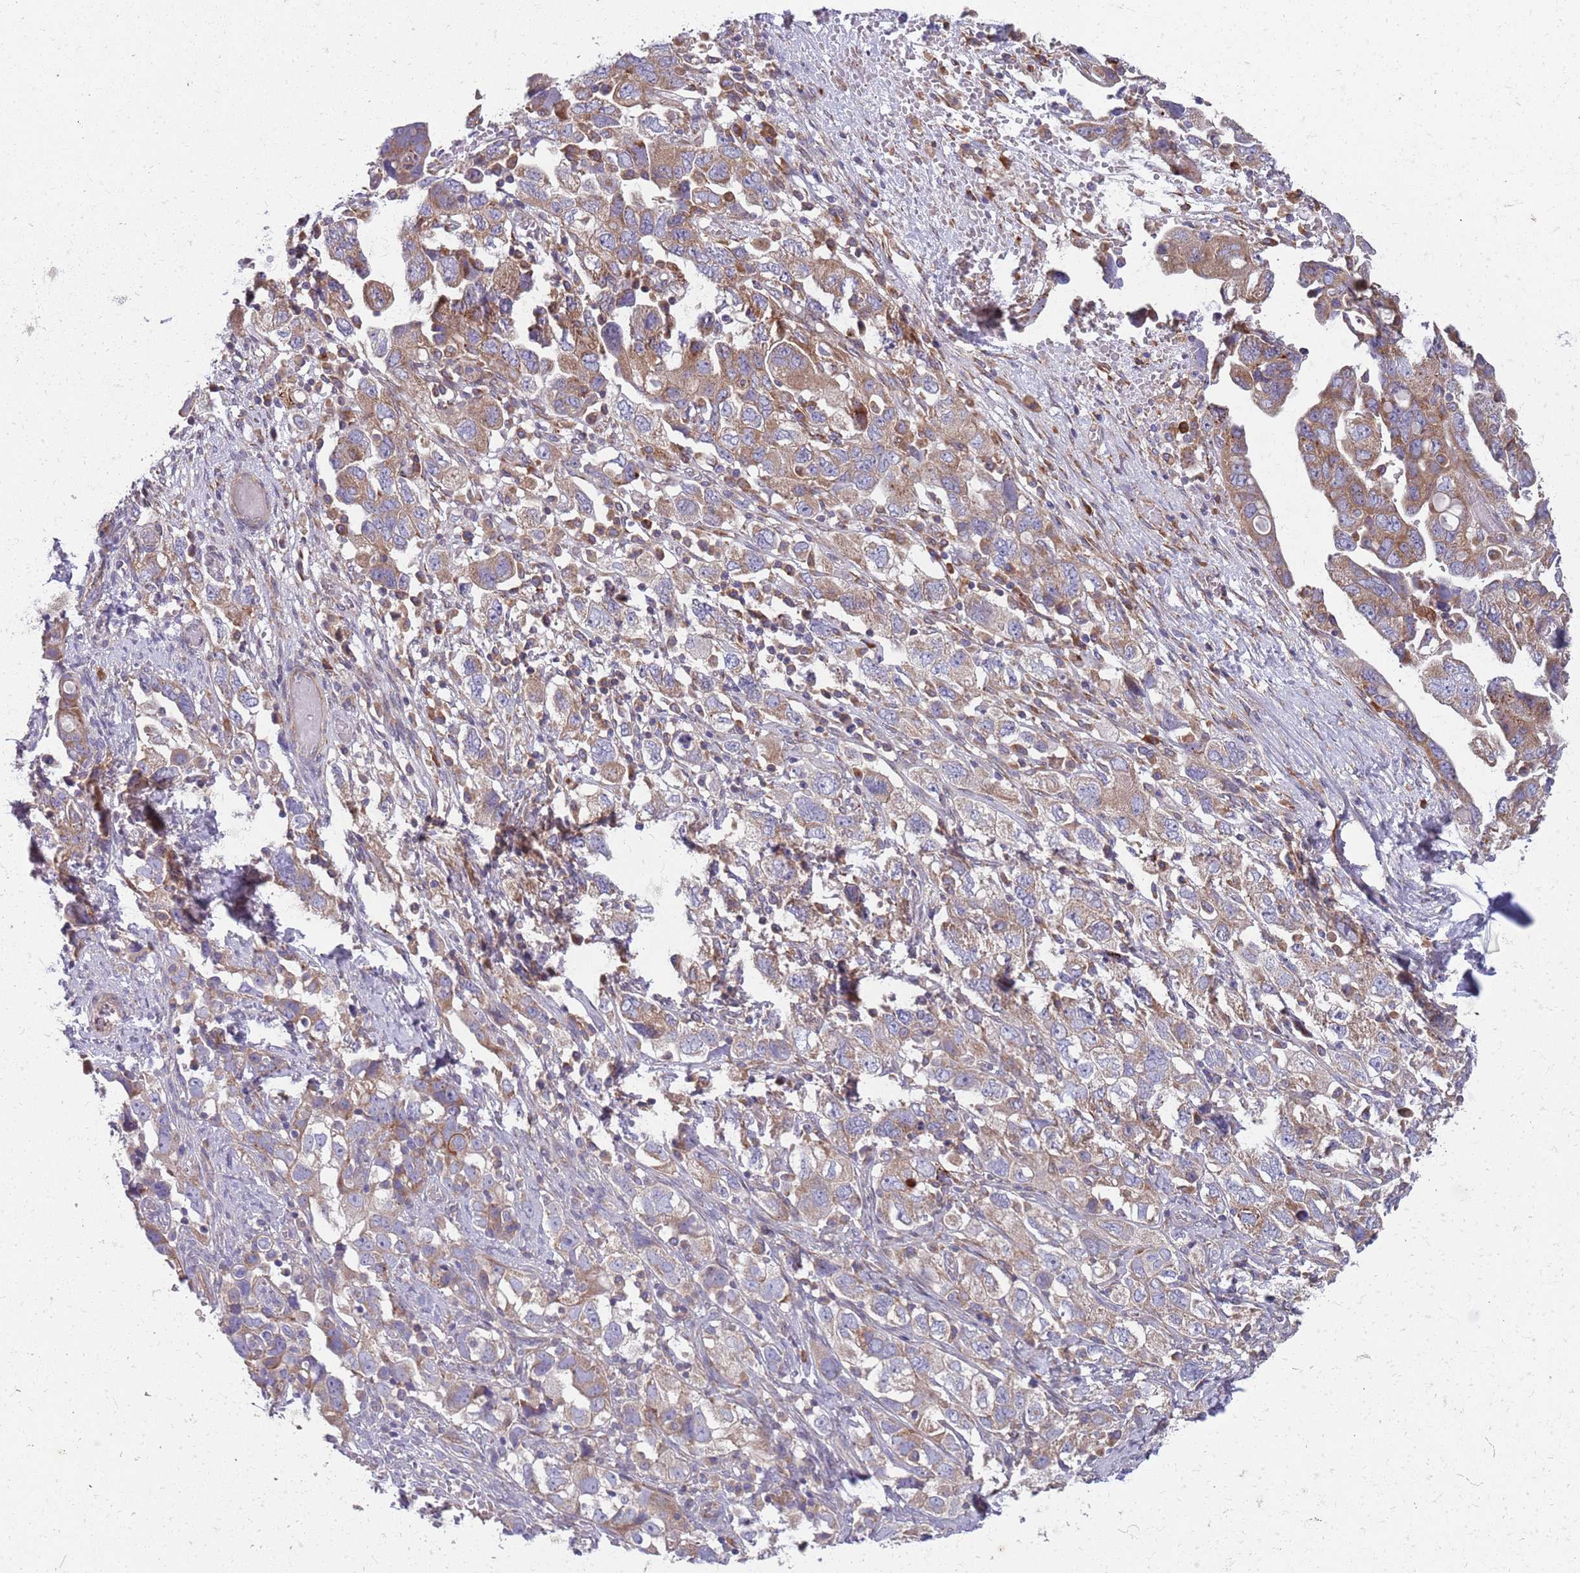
{"staining": {"intensity": "moderate", "quantity": ">75%", "location": "cytoplasmic/membranous"}, "tissue": "ovarian cancer", "cell_type": "Tumor cells", "image_type": "cancer", "snomed": [{"axis": "morphology", "description": "Carcinoma, NOS"}, {"axis": "morphology", "description": "Cystadenocarcinoma, serous, NOS"}, {"axis": "topography", "description": "Ovary"}], "caption": "Brown immunohistochemical staining in ovarian carcinoma displays moderate cytoplasmic/membranous positivity in about >75% of tumor cells.", "gene": "ARMCX6", "patient": {"sex": "female", "age": 69}}